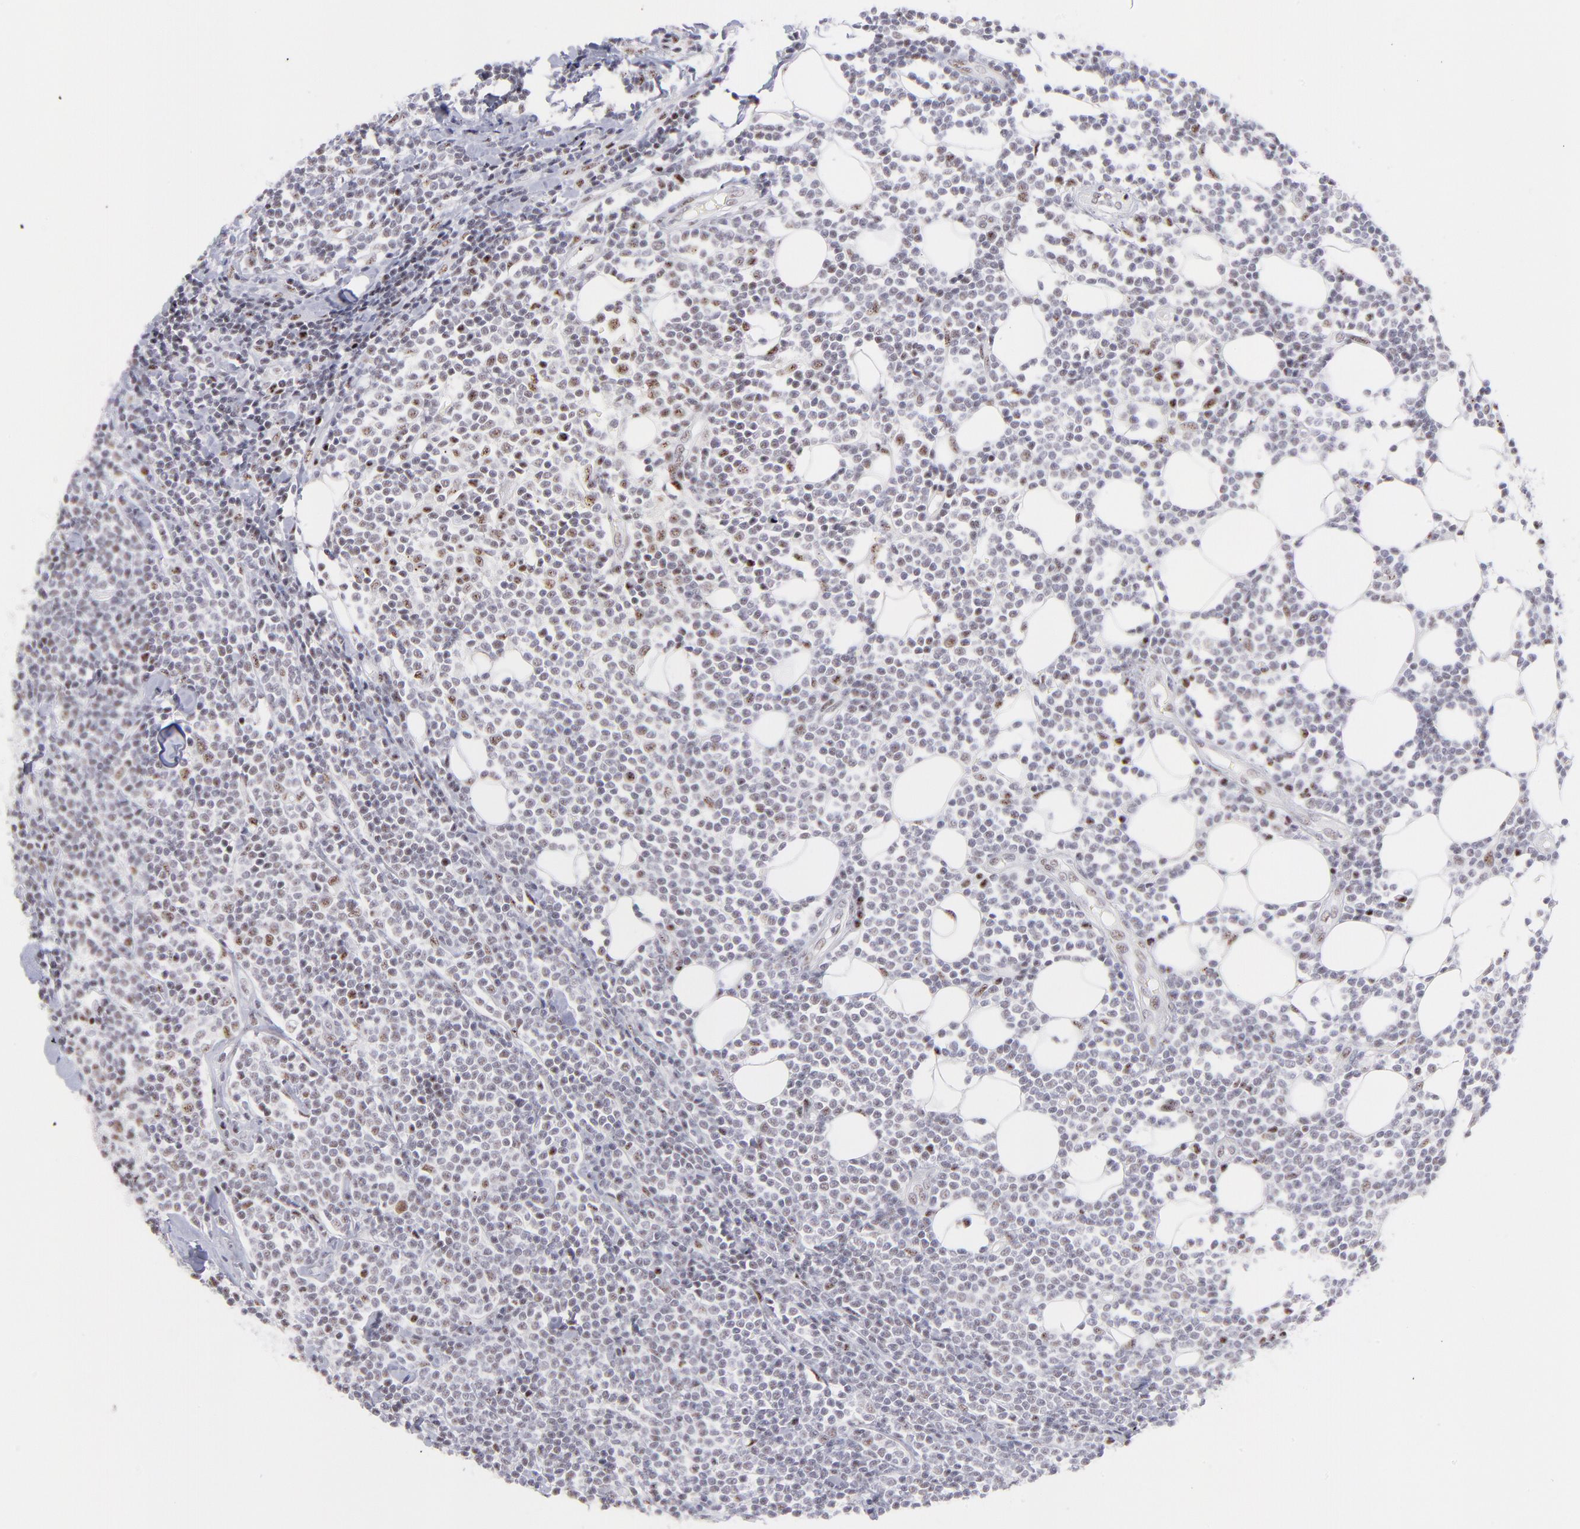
{"staining": {"intensity": "moderate", "quantity": "25%-75%", "location": "nuclear"}, "tissue": "lymphoma", "cell_type": "Tumor cells", "image_type": "cancer", "snomed": [{"axis": "morphology", "description": "Malignant lymphoma, non-Hodgkin's type, Low grade"}, {"axis": "topography", "description": "Soft tissue"}], "caption": "Brown immunohistochemical staining in lymphoma demonstrates moderate nuclear staining in approximately 25%-75% of tumor cells.", "gene": "CDC25C", "patient": {"sex": "male", "age": 92}}